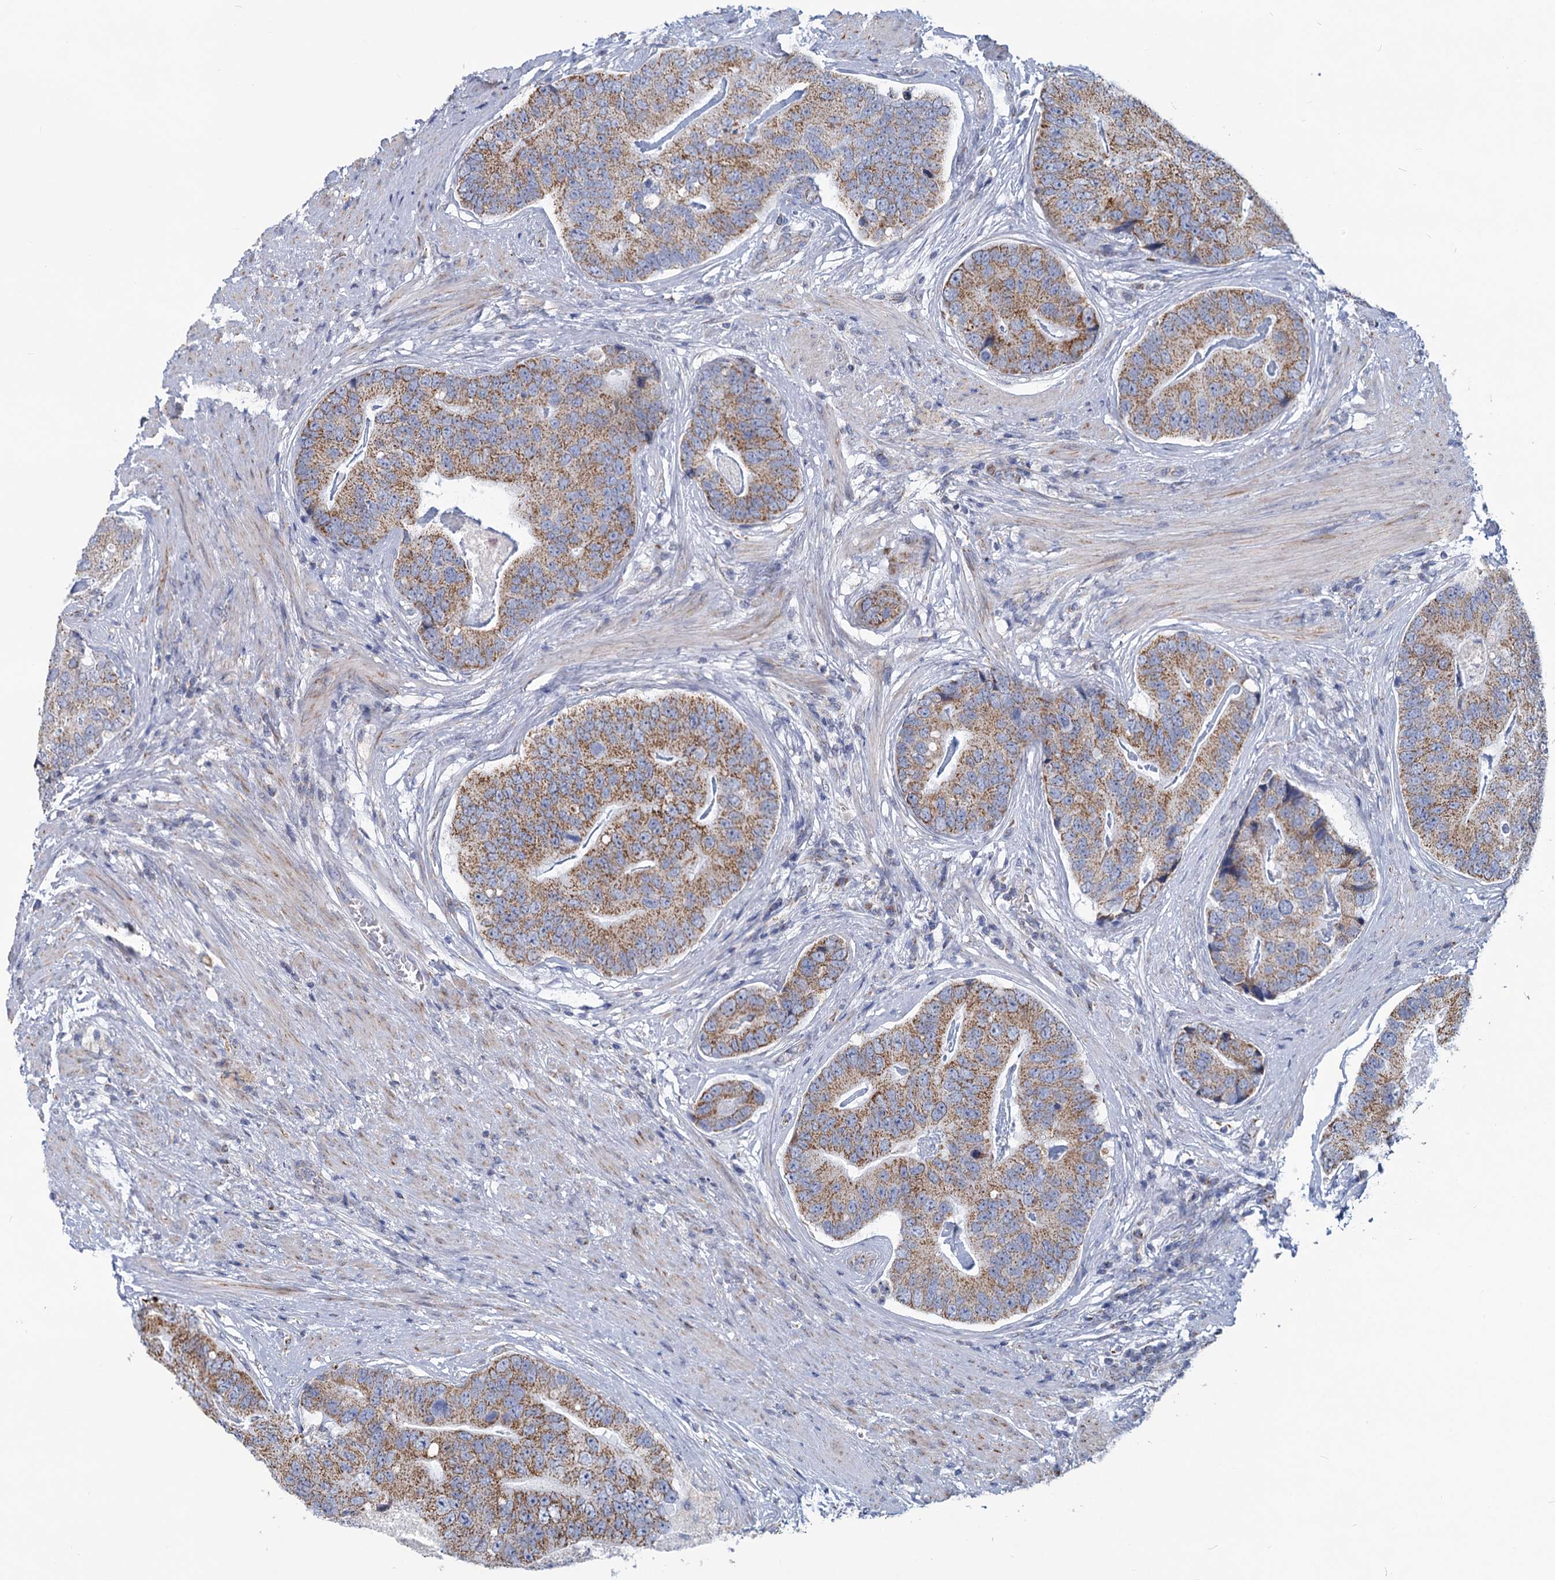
{"staining": {"intensity": "moderate", "quantity": ">75%", "location": "cytoplasmic/membranous"}, "tissue": "prostate cancer", "cell_type": "Tumor cells", "image_type": "cancer", "snomed": [{"axis": "morphology", "description": "Adenocarcinoma, High grade"}, {"axis": "topography", "description": "Prostate"}], "caption": "Protein staining displays moderate cytoplasmic/membranous expression in about >75% of tumor cells in prostate cancer (adenocarcinoma (high-grade)).", "gene": "NDUFC2", "patient": {"sex": "male", "age": 70}}